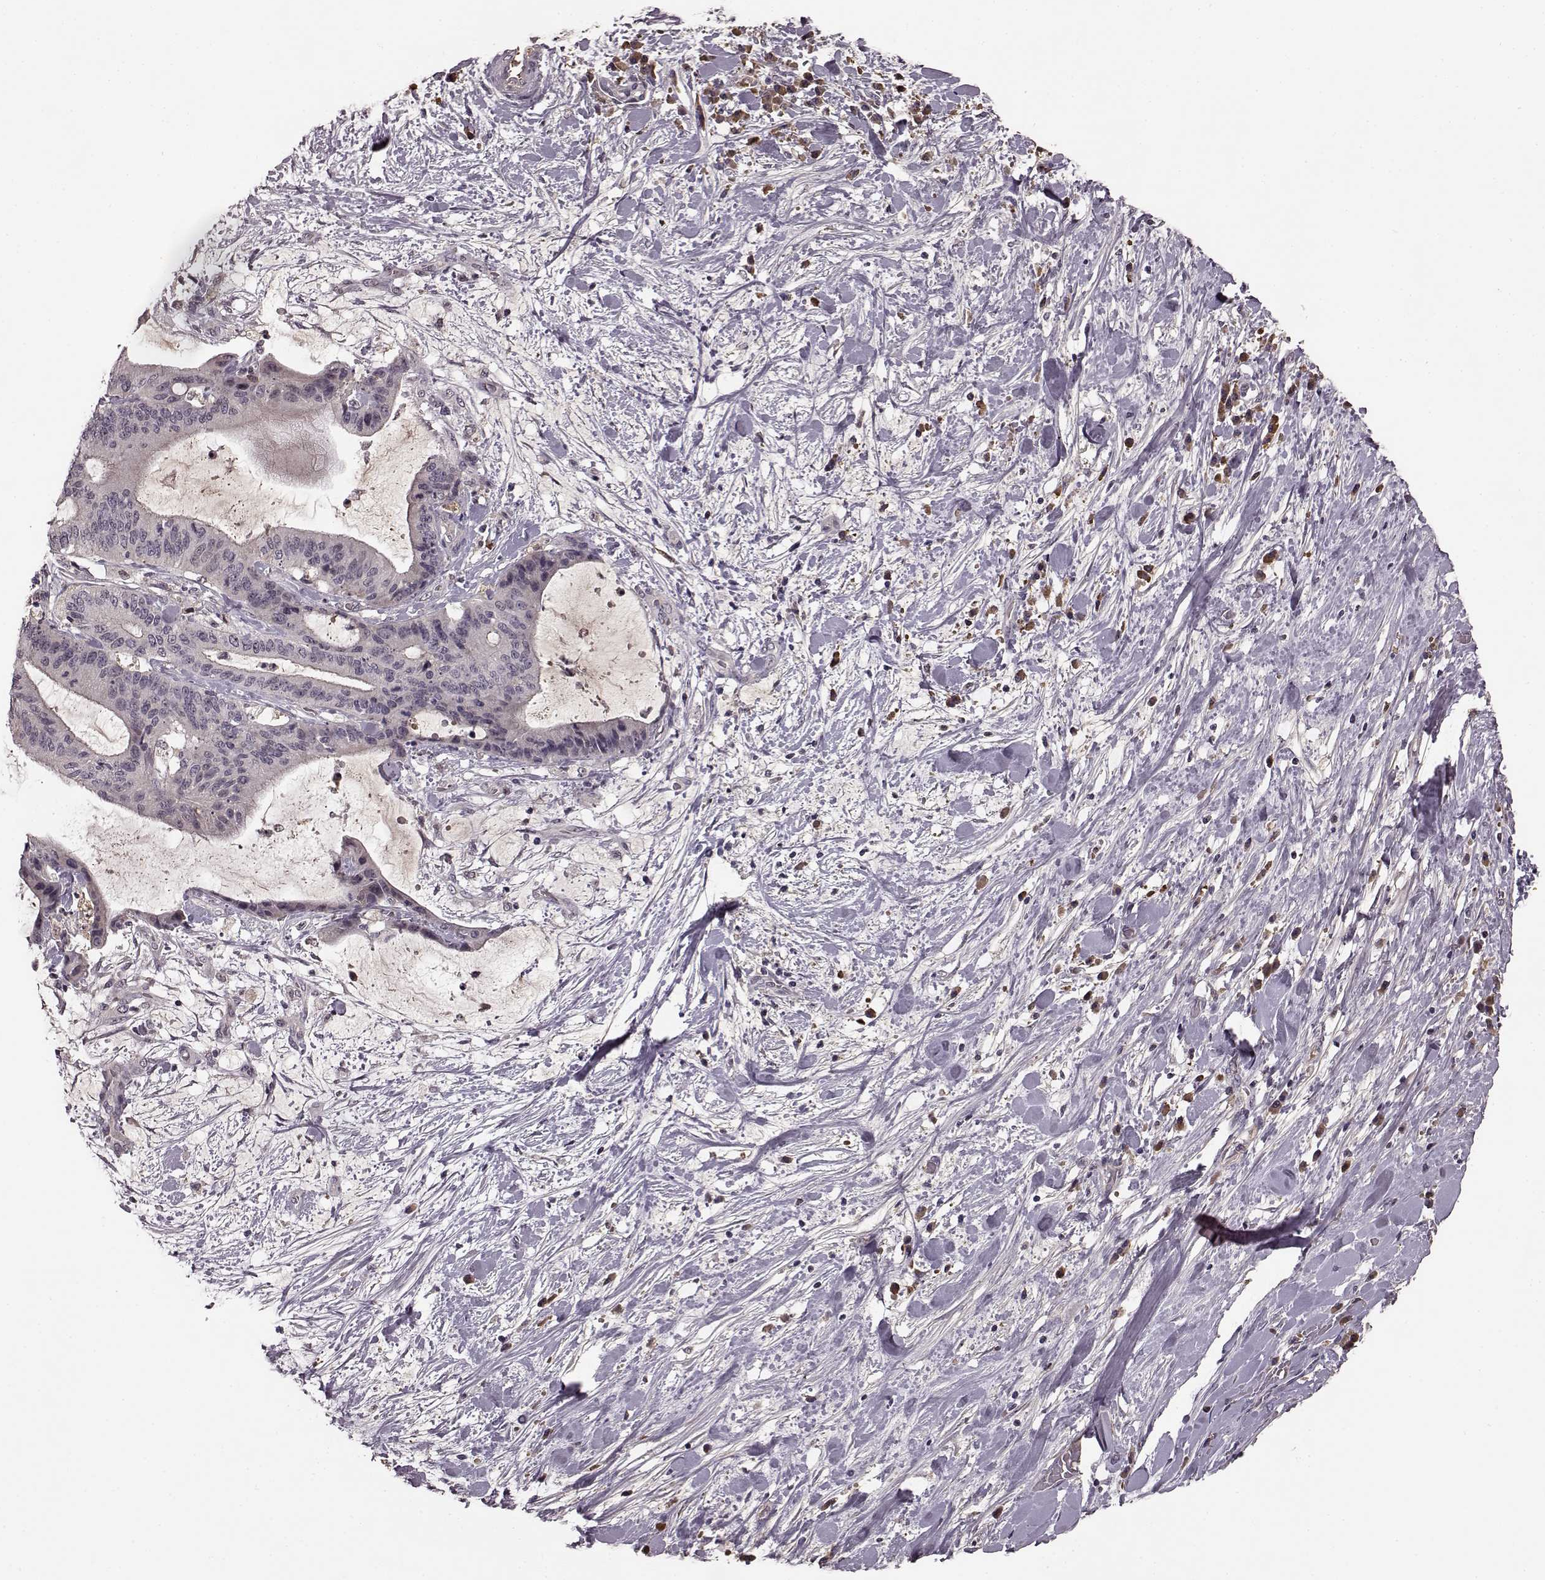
{"staining": {"intensity": "negative", "quantity": "none", "location": "none"}, "tissue": "liver cancer", "cell_type": "Tumor cells", "image_type": "cancer", "snomed": [{"axis": "morphology", "description": "Cholangiocarcinoma"}, {"axis": "topography", "description": "Liver"}], "caption": "Immunohistochemistry (IHC) of human liver cholangiocarcinoma demonstrates no expression in tumor cells.", "gene": "NRL", "patient": {"sex": "female", "age": 73}}